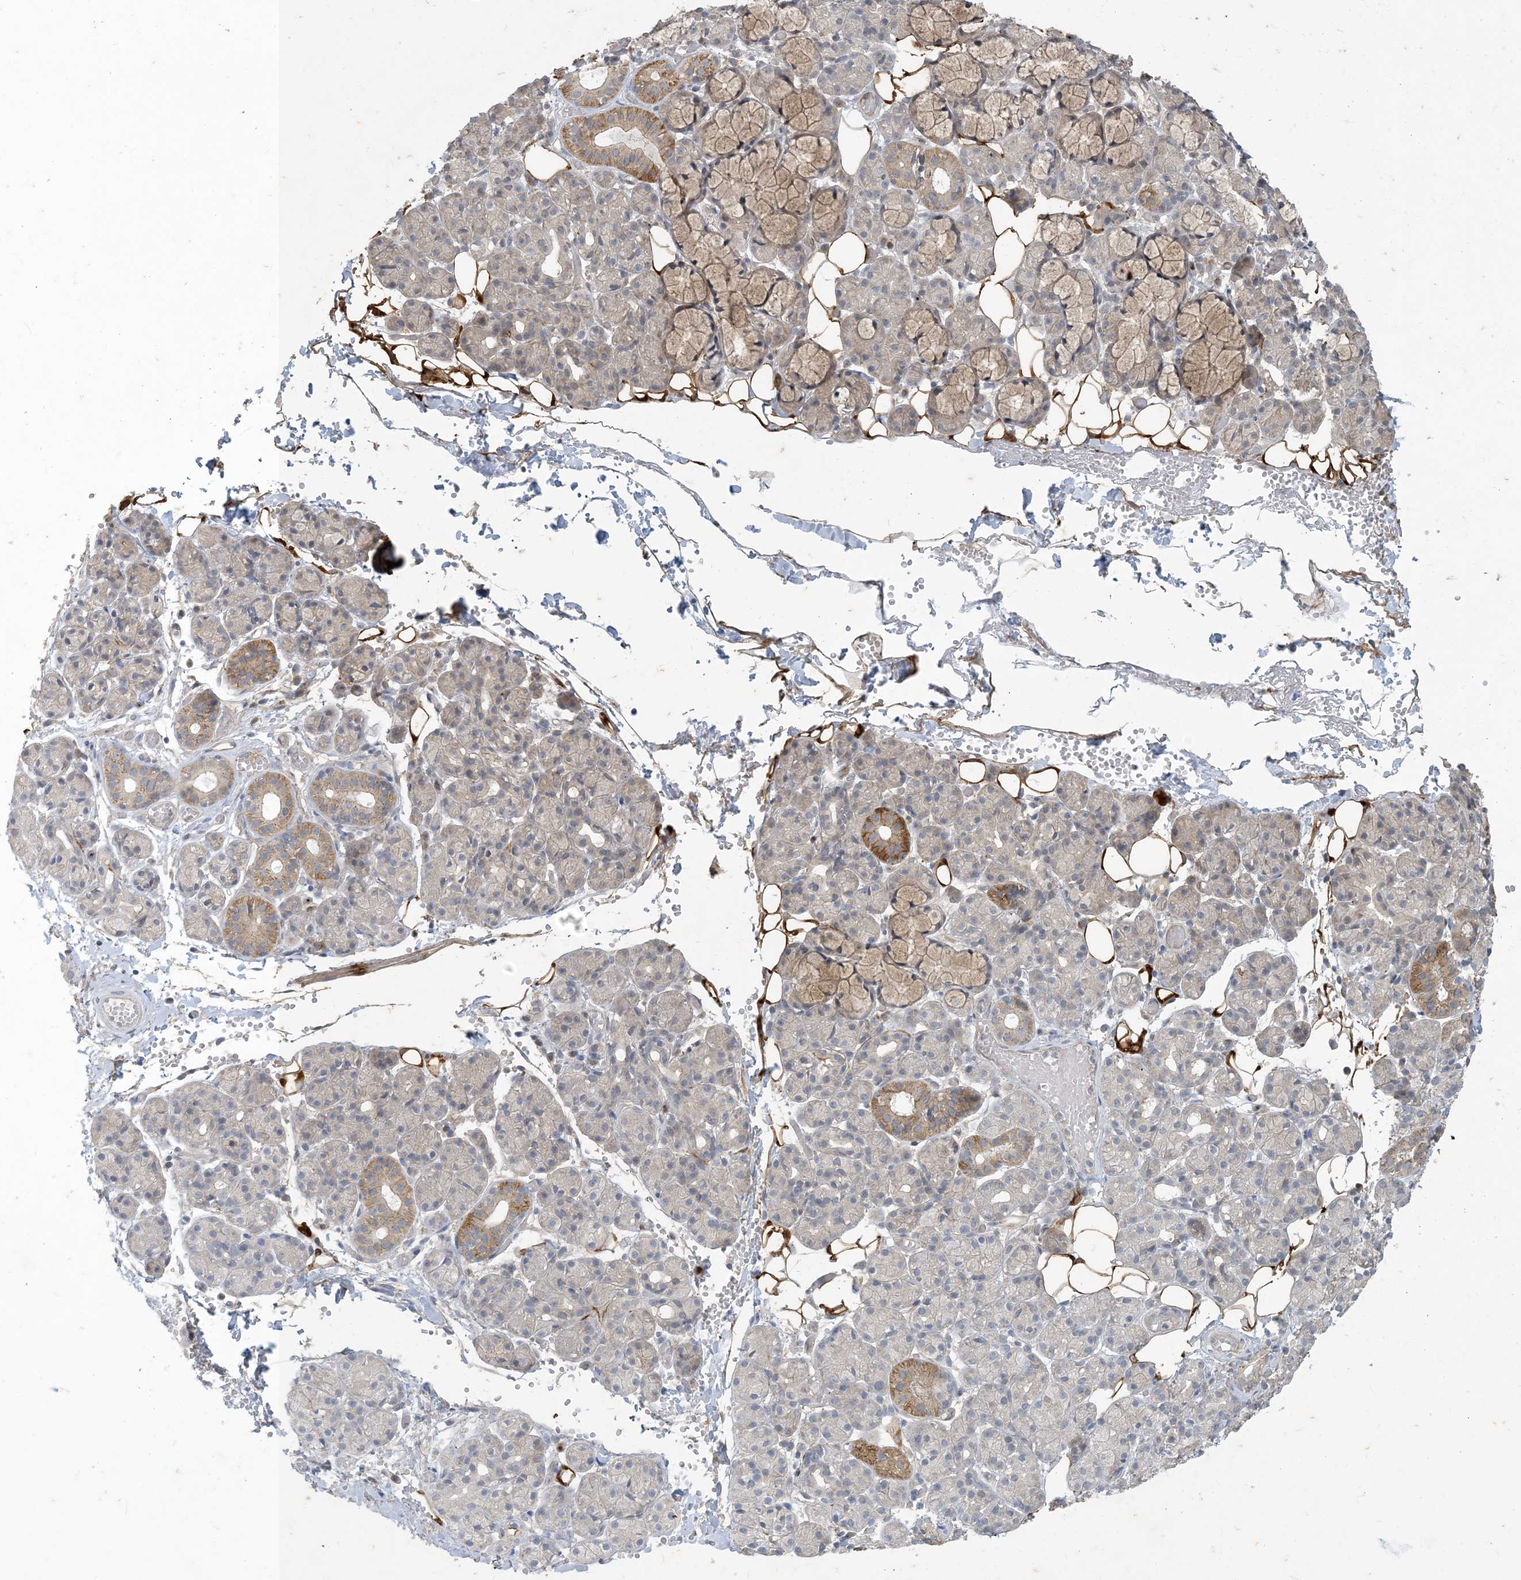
{"staining": {"intensity": "moderate", "quantity": "25%-75%", "location": "cytoplasmic/membranous"}, "tissue": "salivary gland", "cell_type": "Glandular cells", "image_type": "normal", "snomed": [{"axis": "morphology", "description": "Normal tissue, NOS"}, {"axis": "topography", "description": "Salivary gland"}], "caption": "Immunohistochemistry (IHC) photomicrograph of benign salivary gland stained for a protein (brown), which exhibits medium levels of moderate cytoplasmic/membranous expression in about 25%-75% of glandular cells.", "gene": "CDS1", "patient": {"sex": "male", "age": 63}}